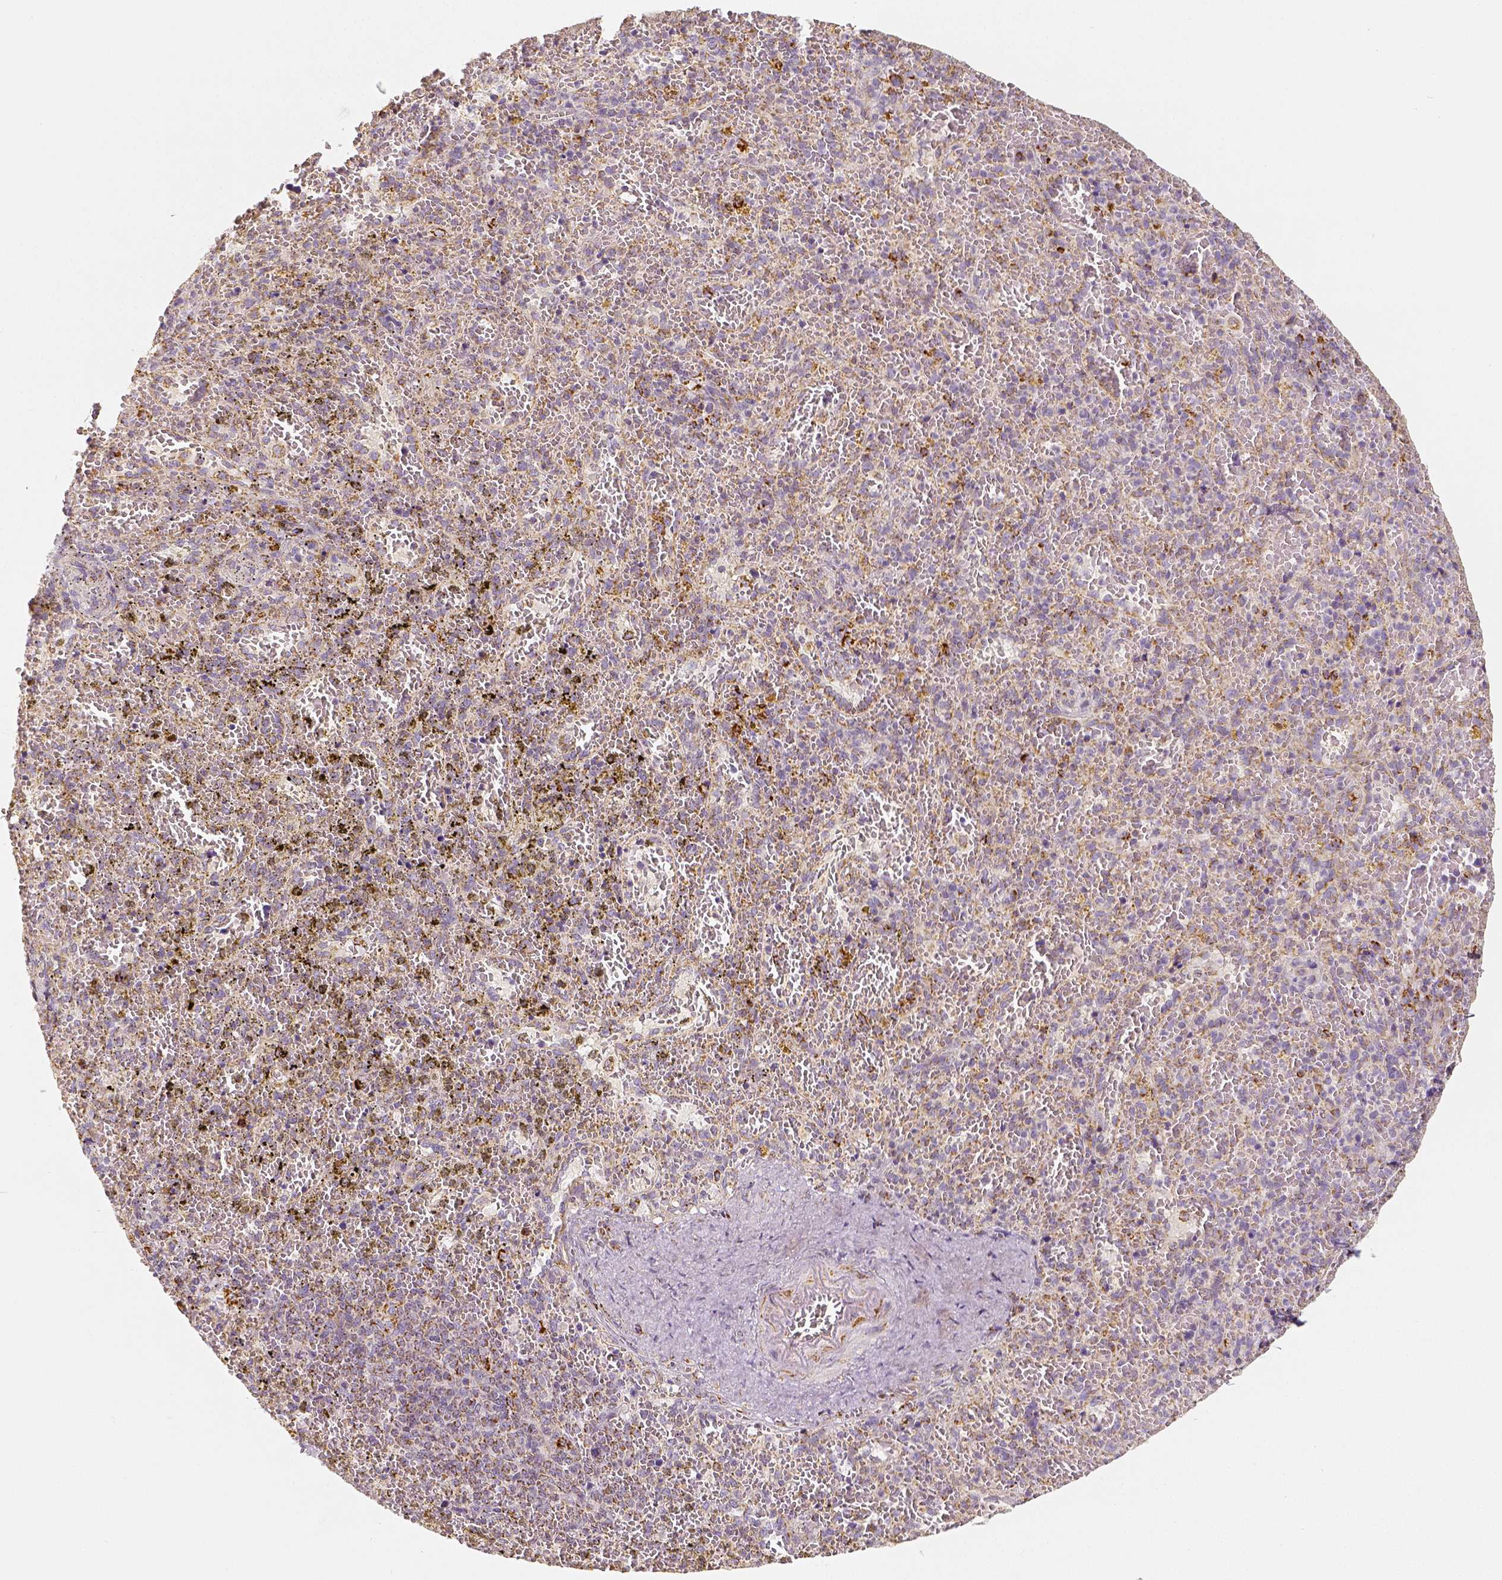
{"staining": {"intensity": "strong", "quantity": "<25%", "location": "cytoplasmic/membranous"}, "tissue": "spleen", "cell_type": "Cells in red pulp", "image_type": "normal", "snomed": [{"axis": "morphology", "description": "Normal tissue, NOS"}, {"axis": "topography", "description": "Spleen"}], "caption": "Protein analysis of benign spleen exhibits strong cytoplasmic/membranous staining in about <25% of cells in red pulp. (IHC, brightfield microscopy, high magnification).", "gene": "PGAM5", "patient": {"sex": "female", "age": 50}}